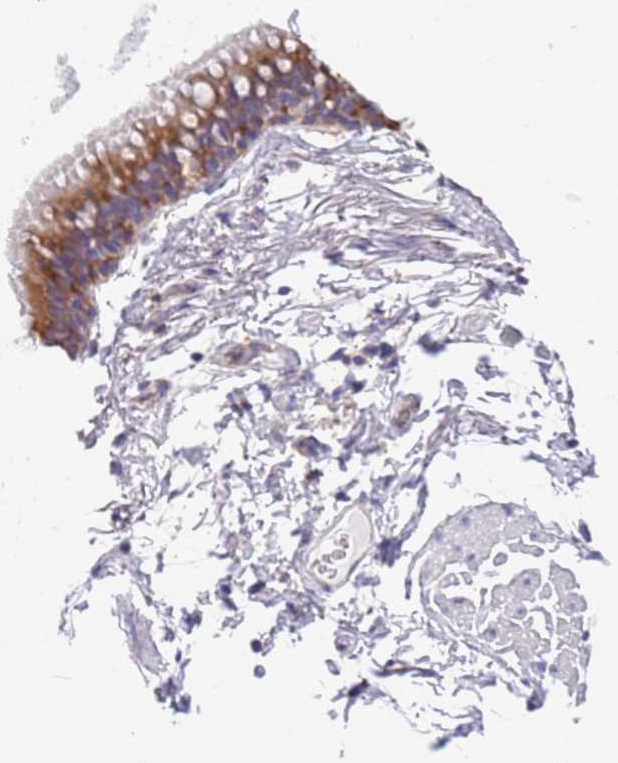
{"staining": {"intensity": "negative", "quantity": "none", "location": "none"}, "tissue": "adipose tissue", "cell_type": "Adipocytes", "image_type": "normal", "snomed": [{"axis": "morphology", "description": "Normal tissue, NOS"}, {"axis": "topography", "description": "Lymph node"}, {"axis": "topography", "description": "Bronchus"}], "caption": "The micrograph displays no significant positivity in adipocytes of adipose tissue. (Stains: DAB immunohistochemistry with hematoxylin counter stain, Microscopy: brightfield microscopy at high magnification).", "gene": "STIP1", "patient": {"sex": "male", "age": 63}}